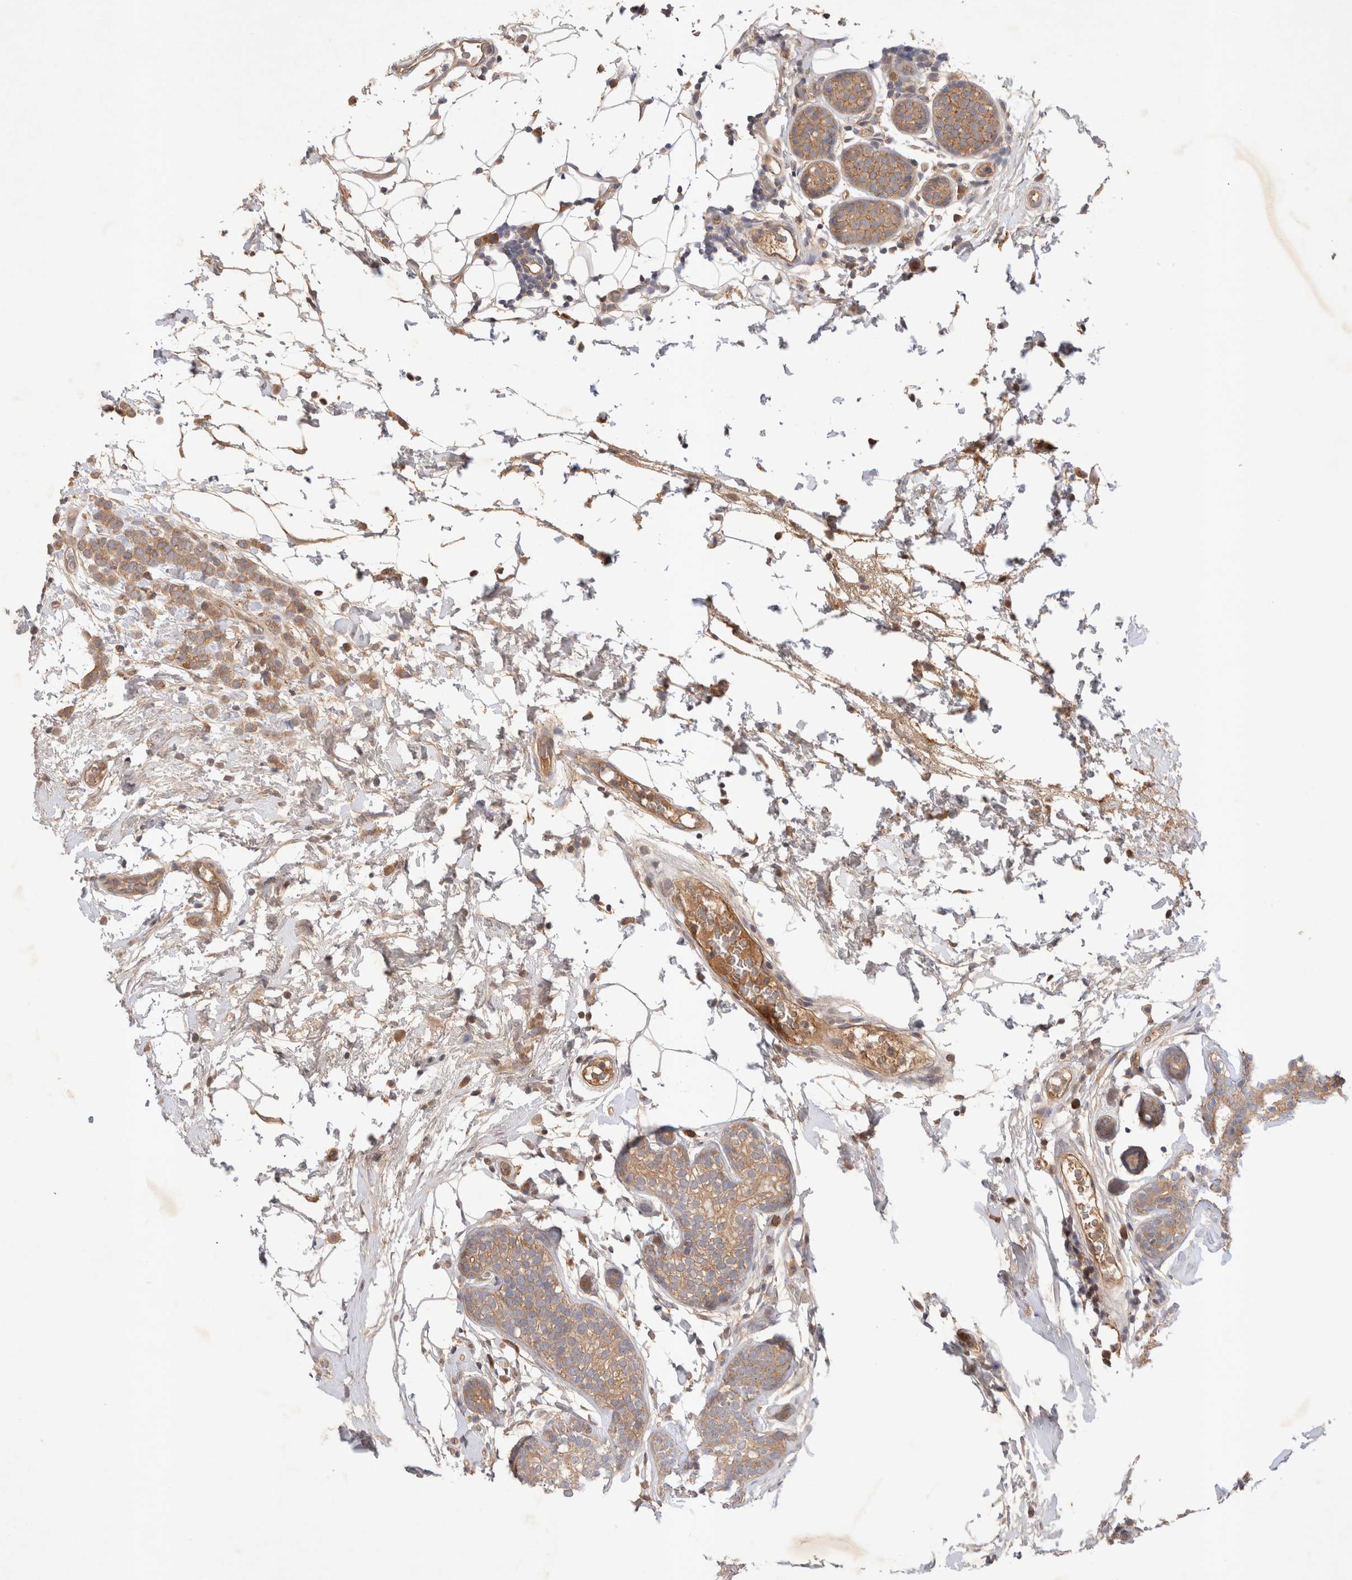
{"staining": {"intensity": "moderate", "quantity": ">75%", "location": "cytoplasmic/membranous"}, "tissue": "breast cancer", "cell_type": "Tumor cells", "image_type": "cancer", "snomed": [{"axis": "morphology", "description": "Lobular carcinoma"}, {"axis": "topography", "description": "Breast"}], "caption": "This image exhibits immunohistochemistry staining of breast cancer, with medium moderate cytoplasmic/membranous staining in about >75% of tumor cells.", "gene": "YES1", "patient": {"sex": "female", "age": 50}}